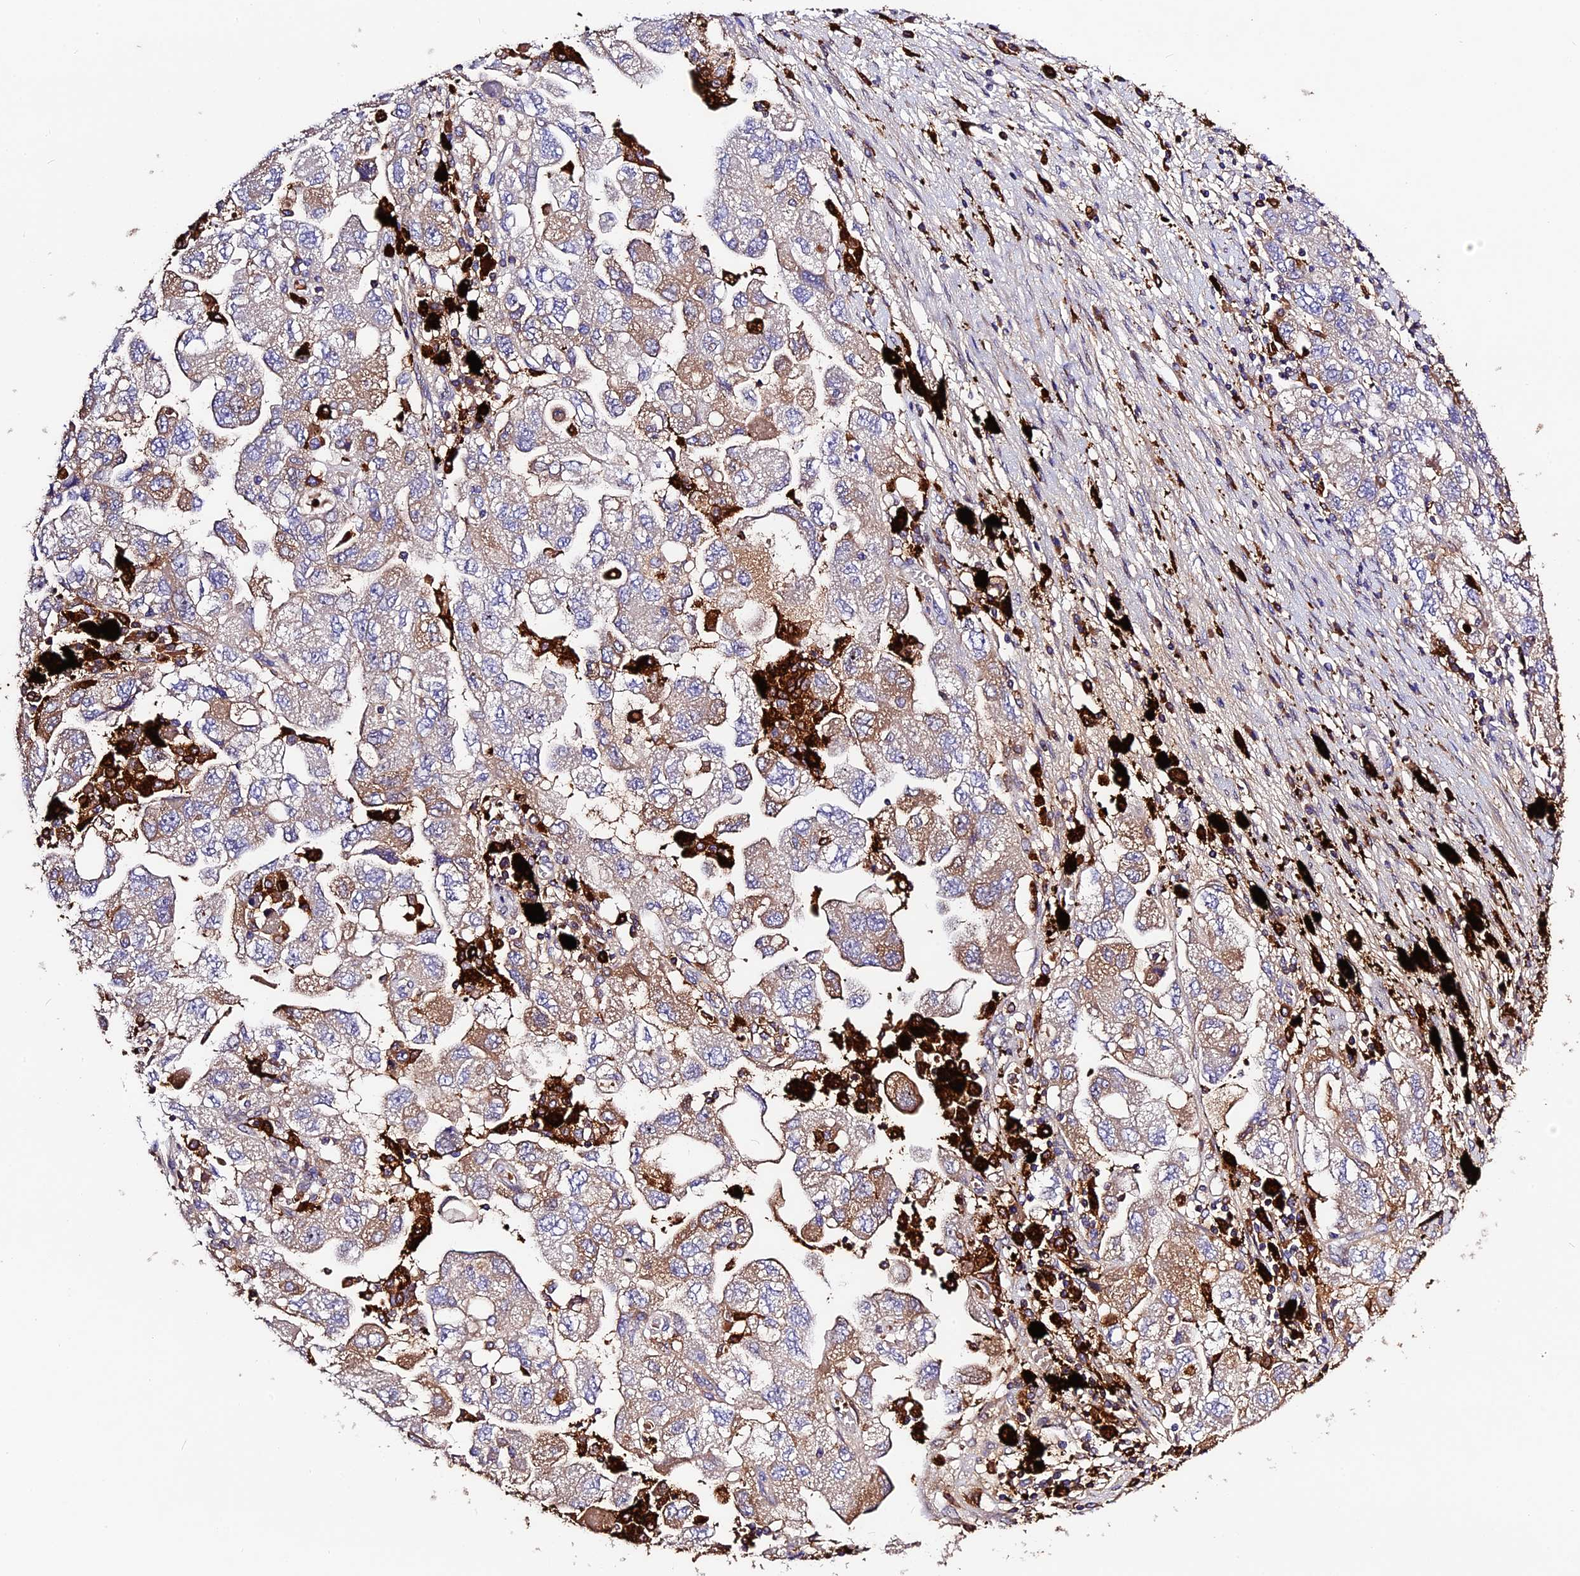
{"staining": {"intensity": "weak", "quantity": "25%-75%", "location": "cytoplasmic/membranous"}, "tissue": "ovarian cancer", "cell_type": "Tumor cells", "image_type": "cancer", "snomed": [{"axis": "morphology", "description": "Carcinoma, NOS"}, {"axis": "morphology", "description": "Cystadenocarcinoma, serous, NOS"}, {"axis": "topography", "description": "Ovary"}], "caption": "DAB (3,3'-diaminobenzidine) immunohistochemical staining of ovarian cancer (carcinoma) reveals weak cytoplasmic/membranous protein staining in approximately 25%-75% of tumor cells. Immunohistochemistry (ihc) stains the protein in brown and the nuclei are stained blue.", "gene": "CILP2", "patient": {"sex": "female", "age": 69}}